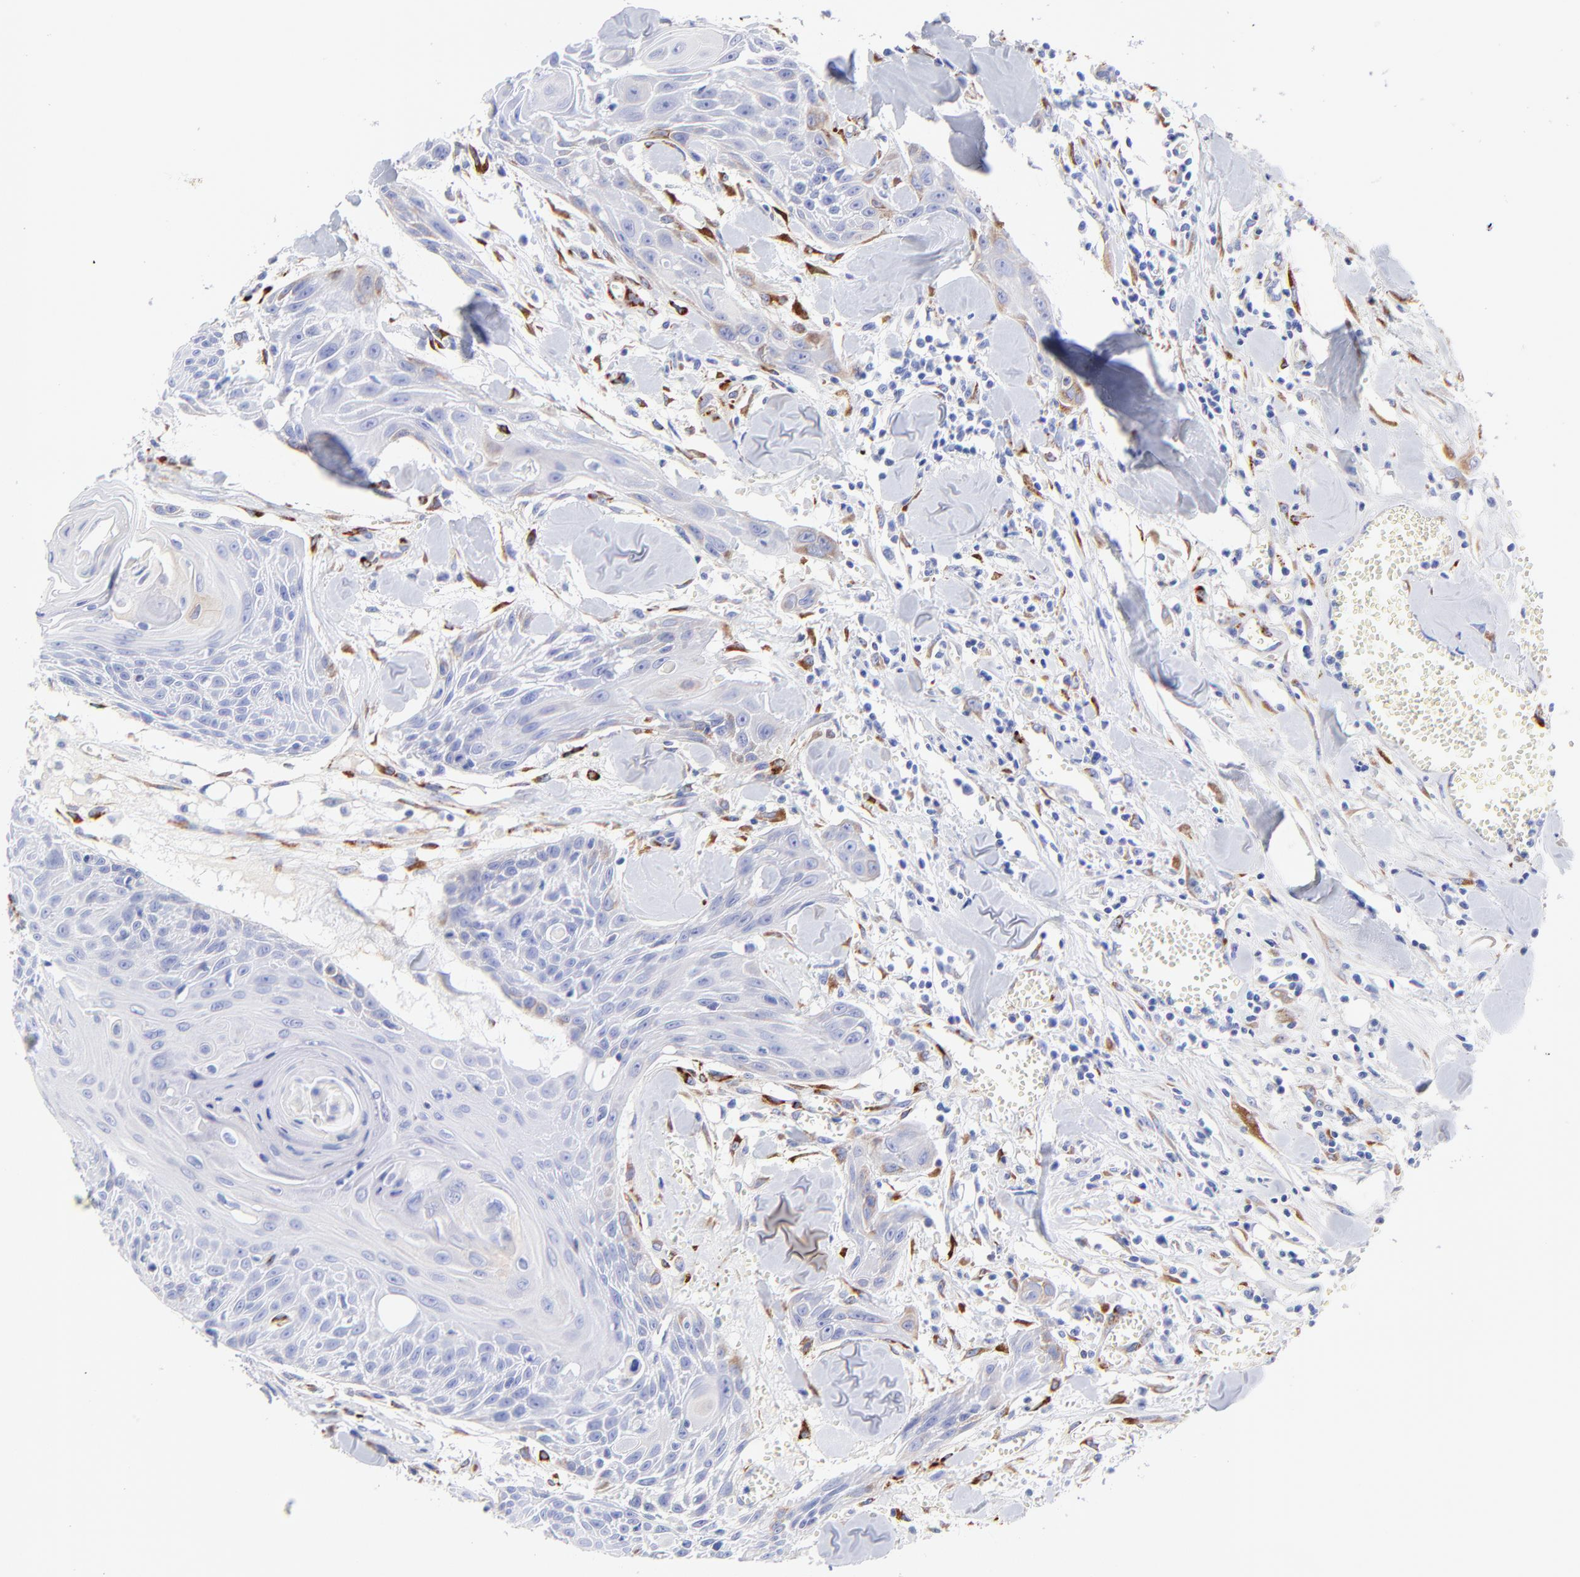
{"staining": {"intensity": "negative", "quantity": "none", "location": "none"}, "tissue": "head and neck cancer", "cell_type": "Tumor cells", "image_type": "cancer", "snomed": [{"axis": "morphology", "description": "Squamous cell carcinoma, NOS"}, {"axis": "morphology", "description": "Squamous cell carcinoma, metastatic, NOS"}, {"axis": "topography", "description": "Lymph node"}, {"axis": "topography", "description": "Salivary gland"}, {"axis": "topography", "description": "Head-Neck"}], "caption": "Immunohistochemistry micrograph of human head and neck squamous cell carcinoma stained for a protein (brown), which demonstrates no expression in tumor cells.", "gene": "C1QTNF6", "patient": {"sex": "female", "age": 74}}